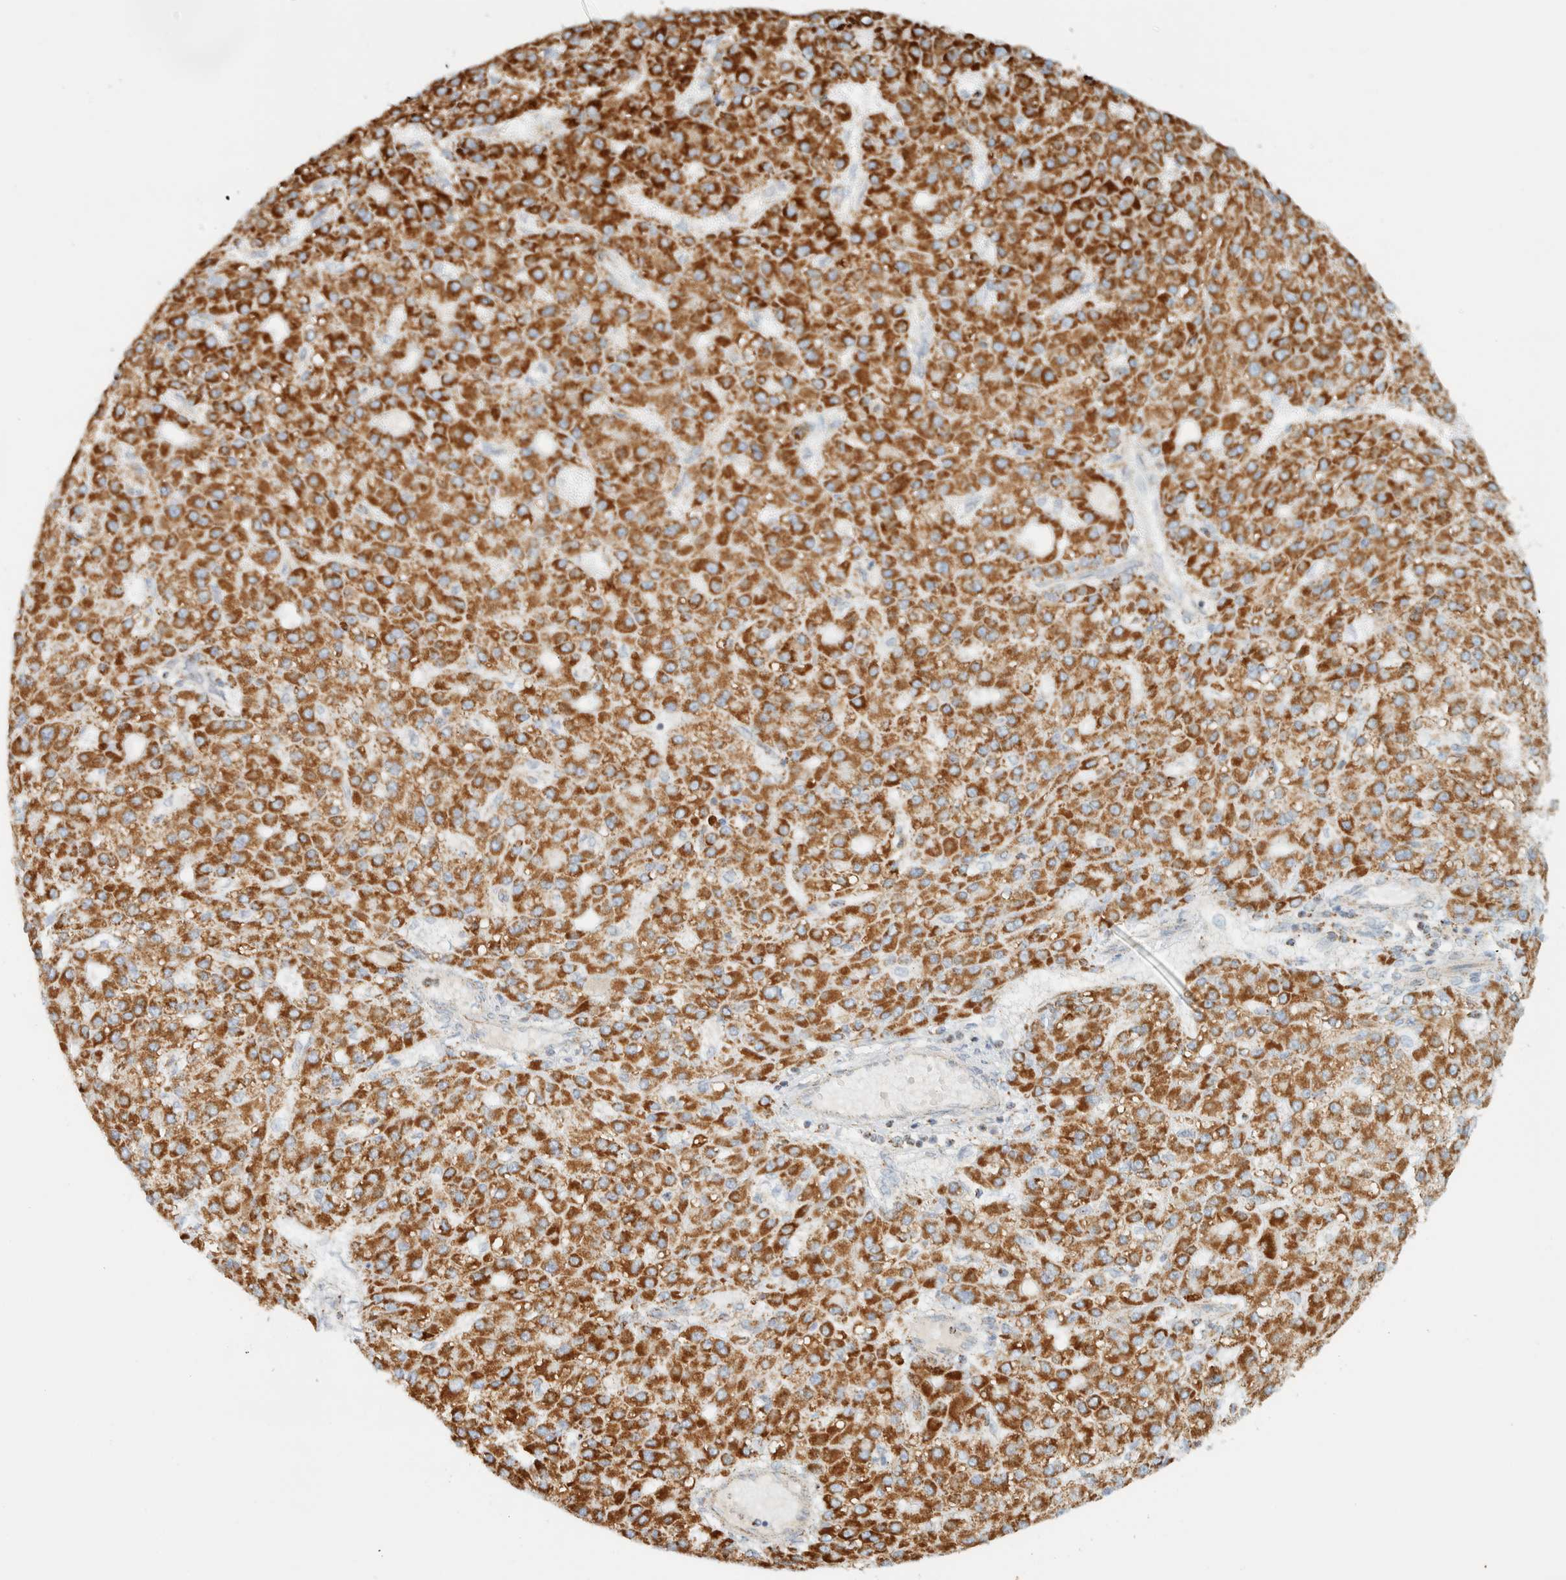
{"staining": {"intensity": "strong", "quantity": ">75%", "location": "cytoplasmic/membranous"}, "tissue": "liver cancer", "cell_type": "Tumor cells", "image_type": "cancer", "snomed": [{"axis": "morphology", "description": "Carcinoma, Hepatocellular, NOS"}, {"axis": "topography", "description": "Liver"}], "caption": "Immunohistochemistry (IHC) micrograph of neoplastic tissue: liver cancer (hepatocellular carcinoma) stained using immunohistochemistry reveals high levels of strong protein expression localized specifically in the cytoplasmic/membranous of tumor cells, appearing as a cytoplasmic/membranous brown color.", "gene": "KIFAP3", "patient": {"sex": "male", "age": 67}}